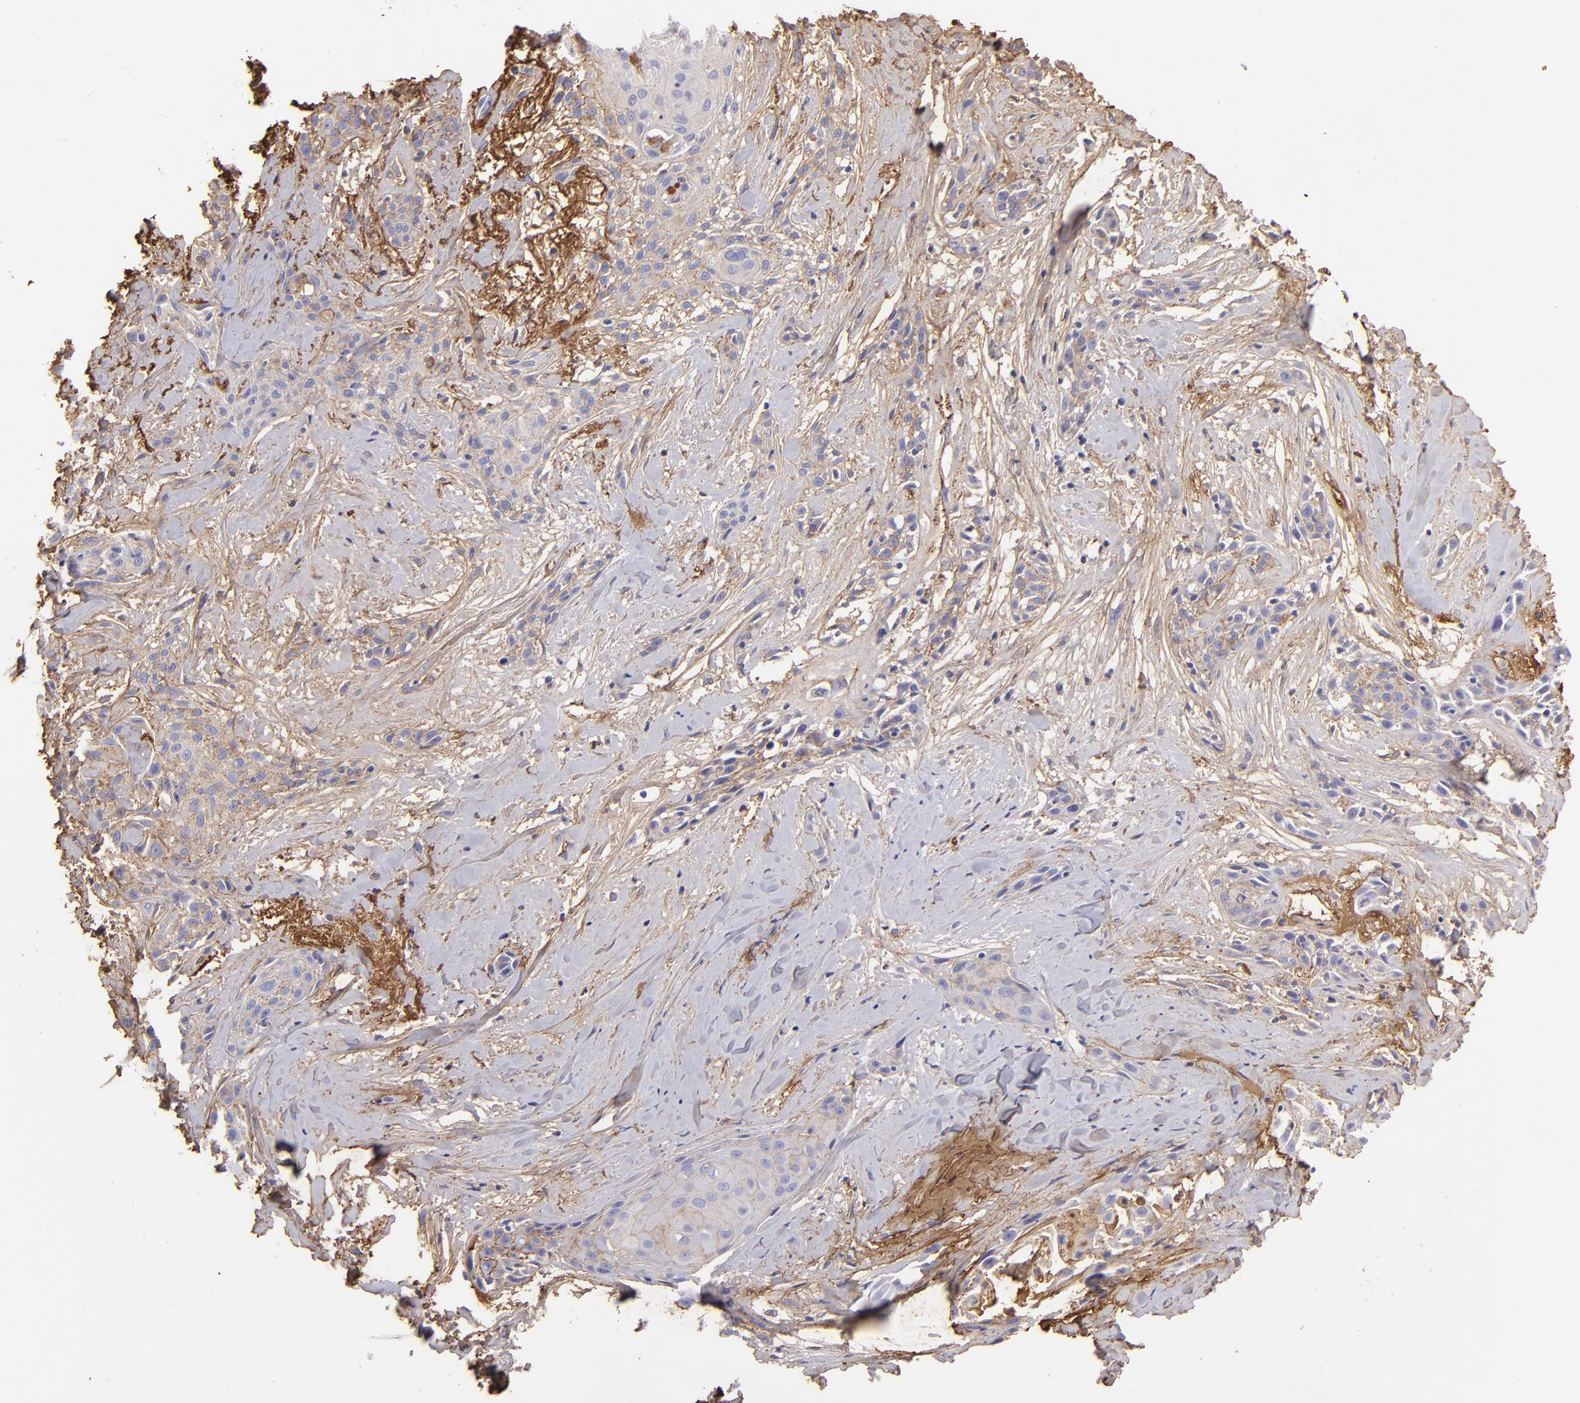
{"staining": {"intensity": "moderate", "quantity": ">75%", "location": "cytoplasmic/membranous"}, "tissue": "skin cancer", "cell_type": "Tumor cells", "image_type": "cancer", "snomed": [{"axis": "morphology", "description": "Squamous cell carcinoma, NOS"}, {"axis": "topography", "description": "Skin"}, {"axis": "topography", "description": "Anal"}], "caption": "This micrograph demonstrates immunohistochemistry staining of skin squamous cell carcinoma, with medium moderate cytoplasmic/membranous positivity in about >75% of tumor cells.", "gene": "FGB", "patient": {"sex": "male", "age": 64}}